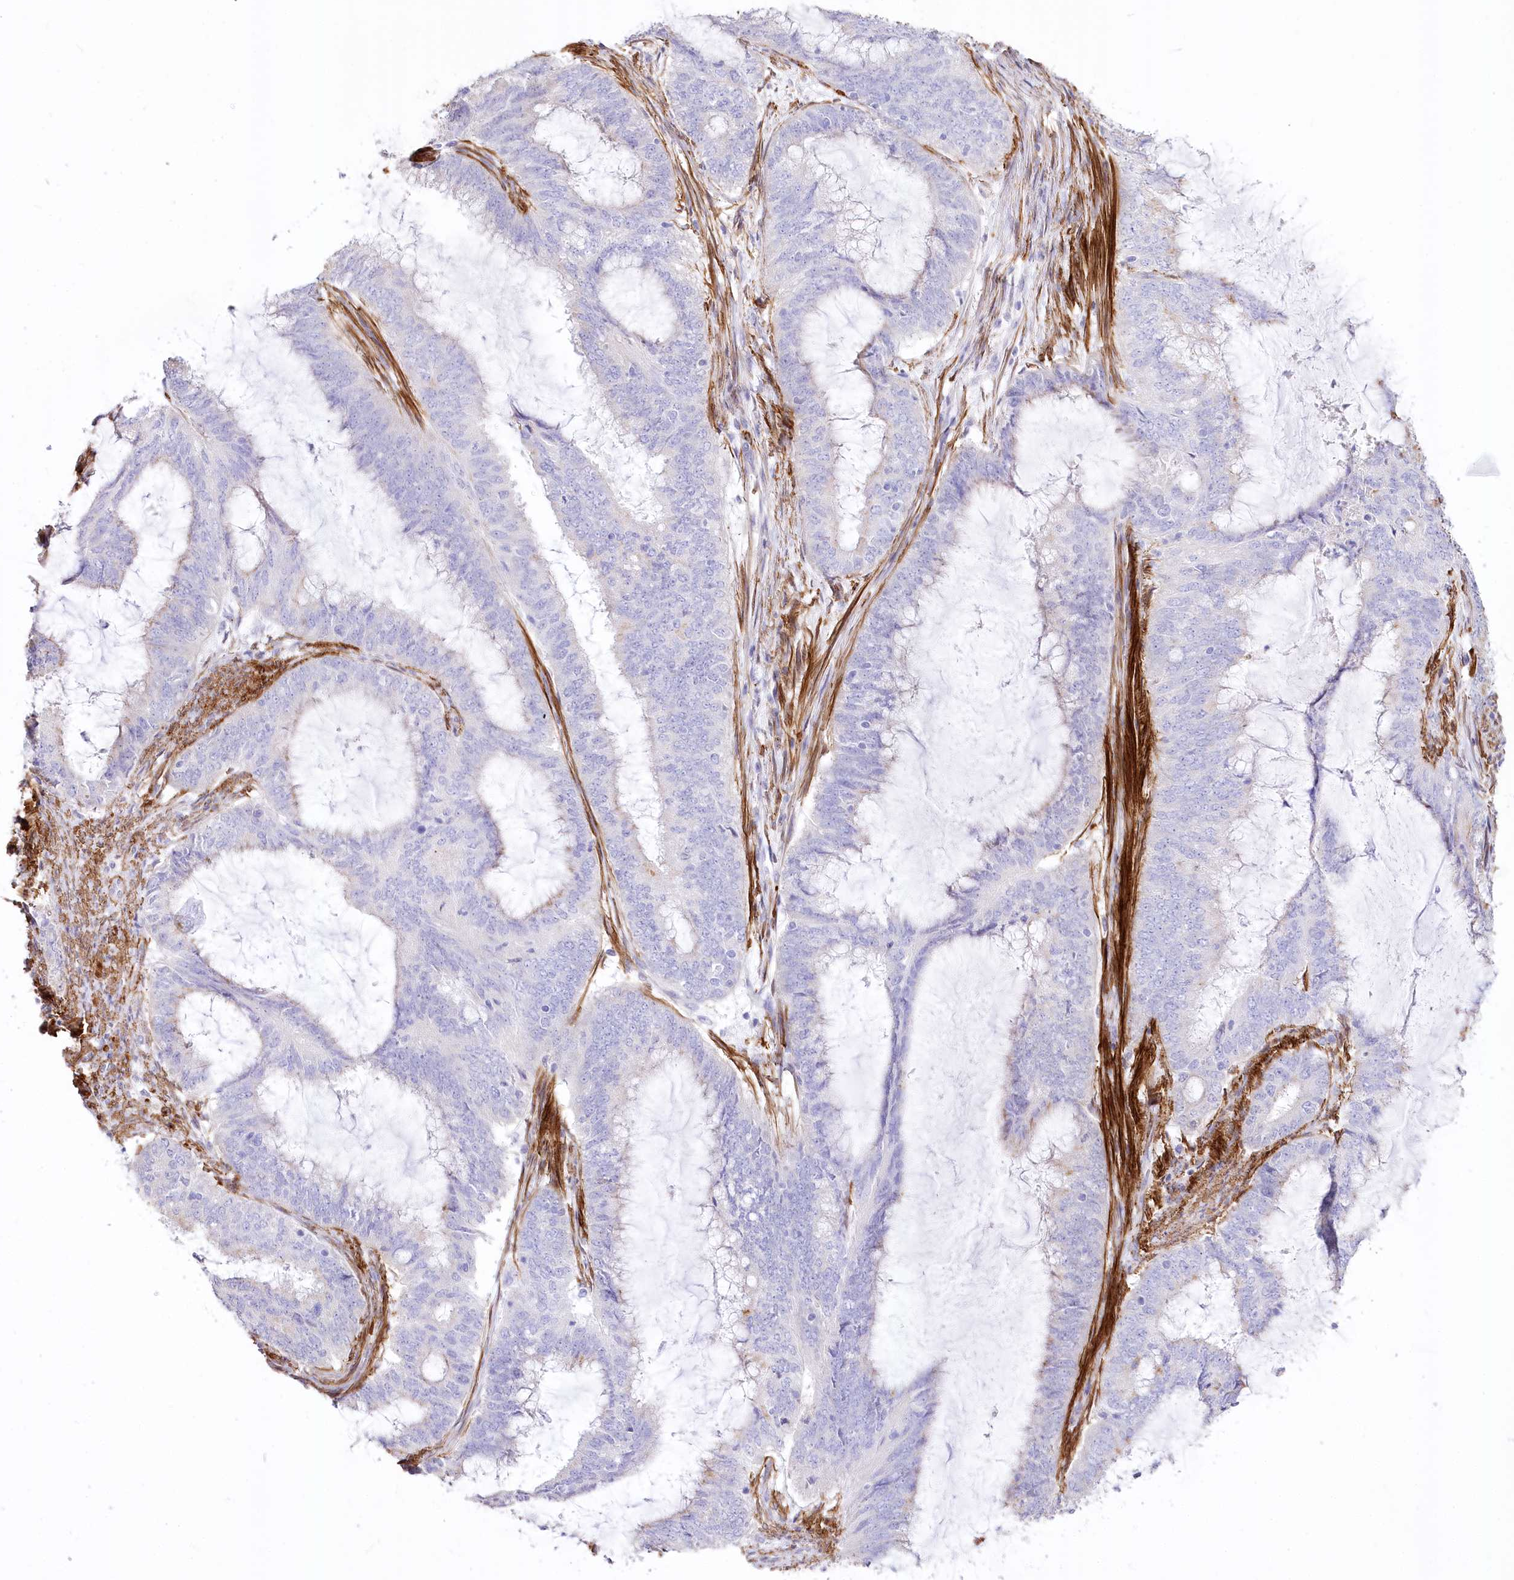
{"staining": {"intensity": "negative", "quantity": "none", "location": "none"}, "tissue": "endometrial cancer", "cell_type": "Tumor cells", "image_type": "cancer", "snomed": [{"axis": "morphology", "description": "Adenocarcinoma, NOS"}, {"axis": "topography", "description": "Endometrium"}], "caption": "IHC image of neoplastic tissue: human endometrial cancer (adenocarcinoma) stained with DAB shows no significant protein expression in tumor cells. Nuclei are stained in blue.", "gene": "SYNPO2", "patient": {"sex": "female", "age": 51}}